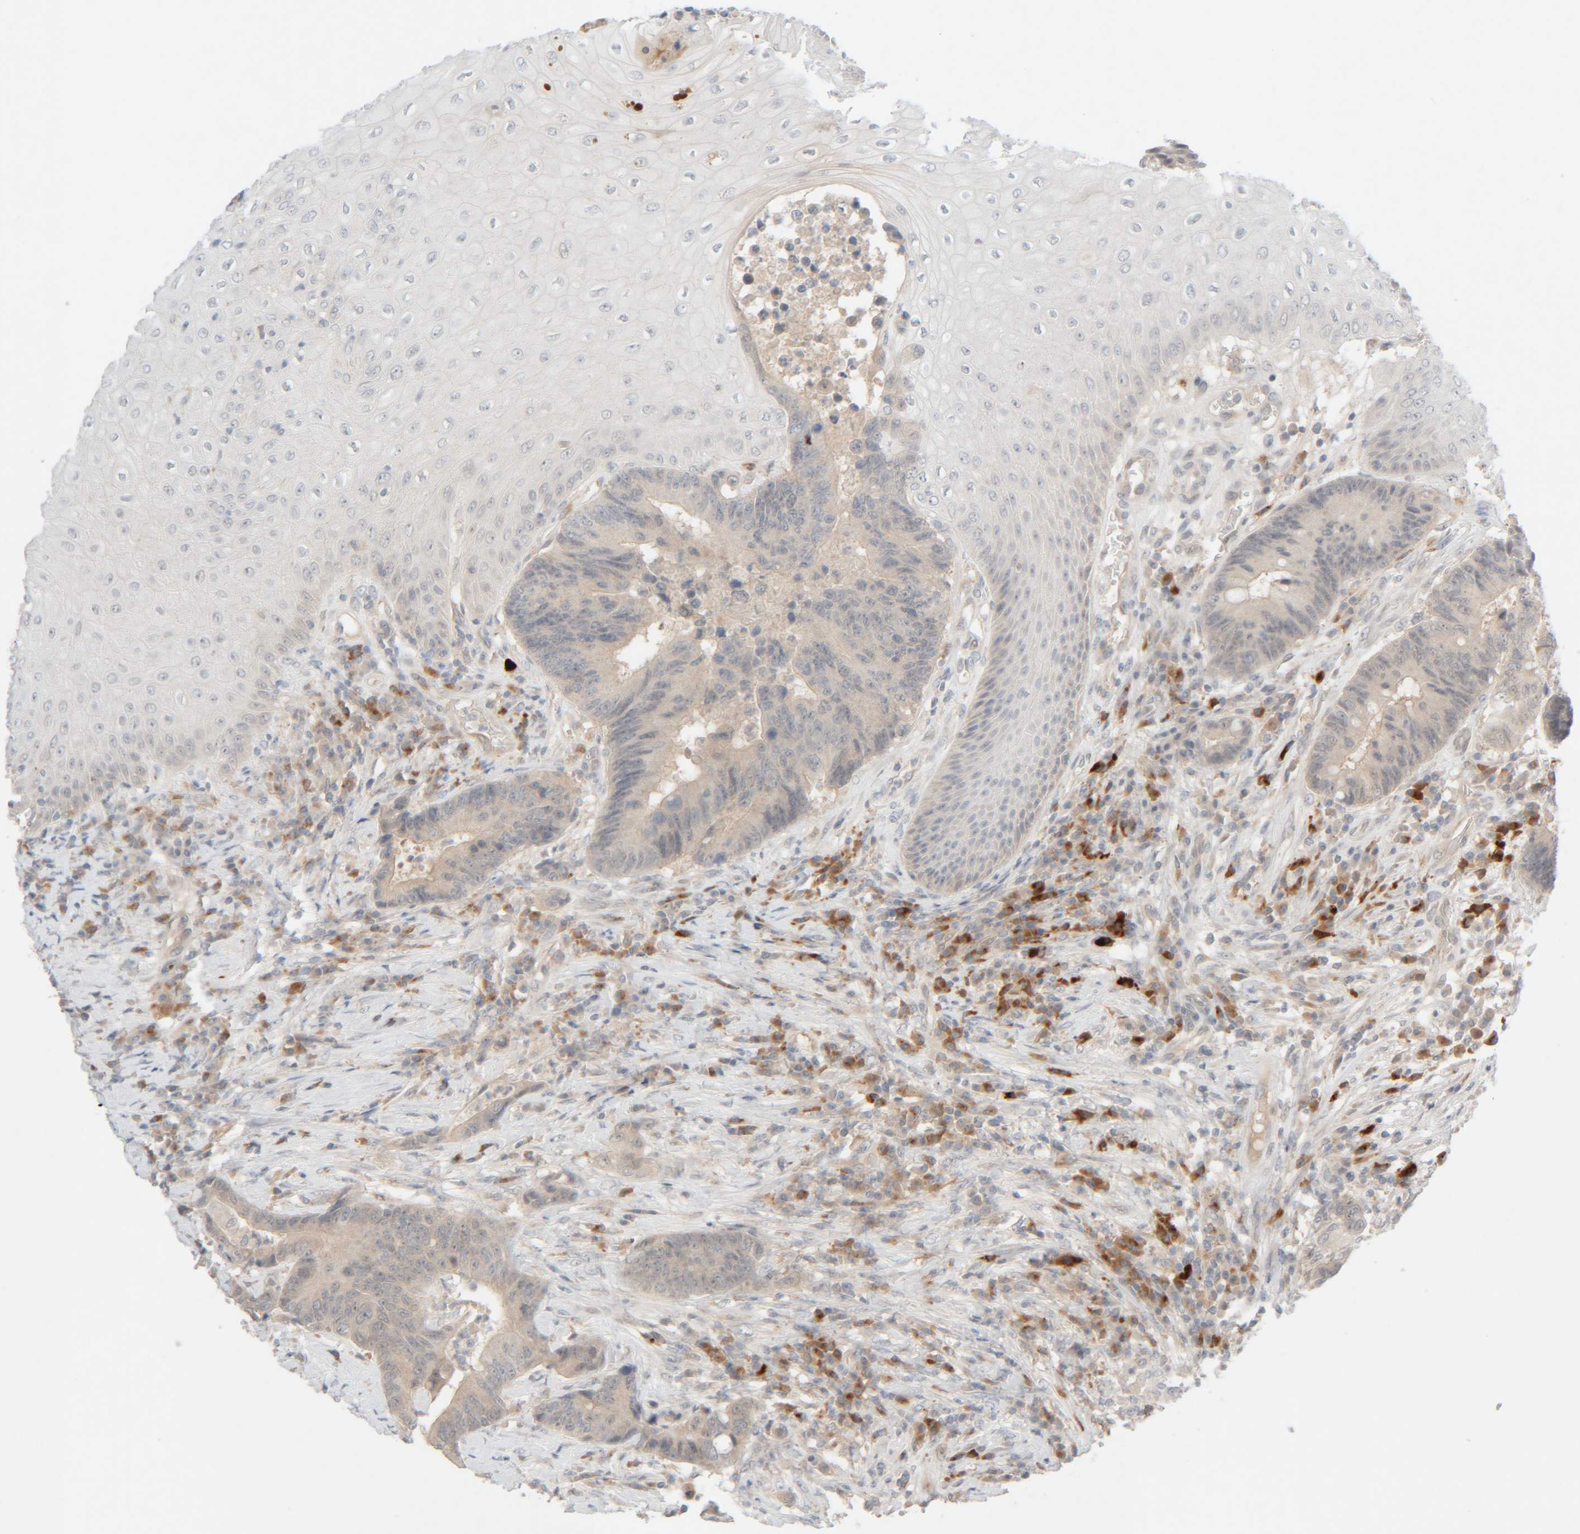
{"staining": {"intensity": "negative", "quantity": "none", "location": "none"}, "tissue": "colorectal cancer", "cell_type": "Tumor cells", "image_type": "cancer", "snomed": [{"axis": "morphology", "description": "Adenocarcinoma, NOS"}, {"axis": "topography", "description": "Rectum"}, {"axis": "topography", "description": "Anal"}], "caption": "Histopathology image shows no significant protein expression in tumor cells of colorectal cancer.", "gene": "CHKA", "patient": {"sex": "female", "age": 89}}